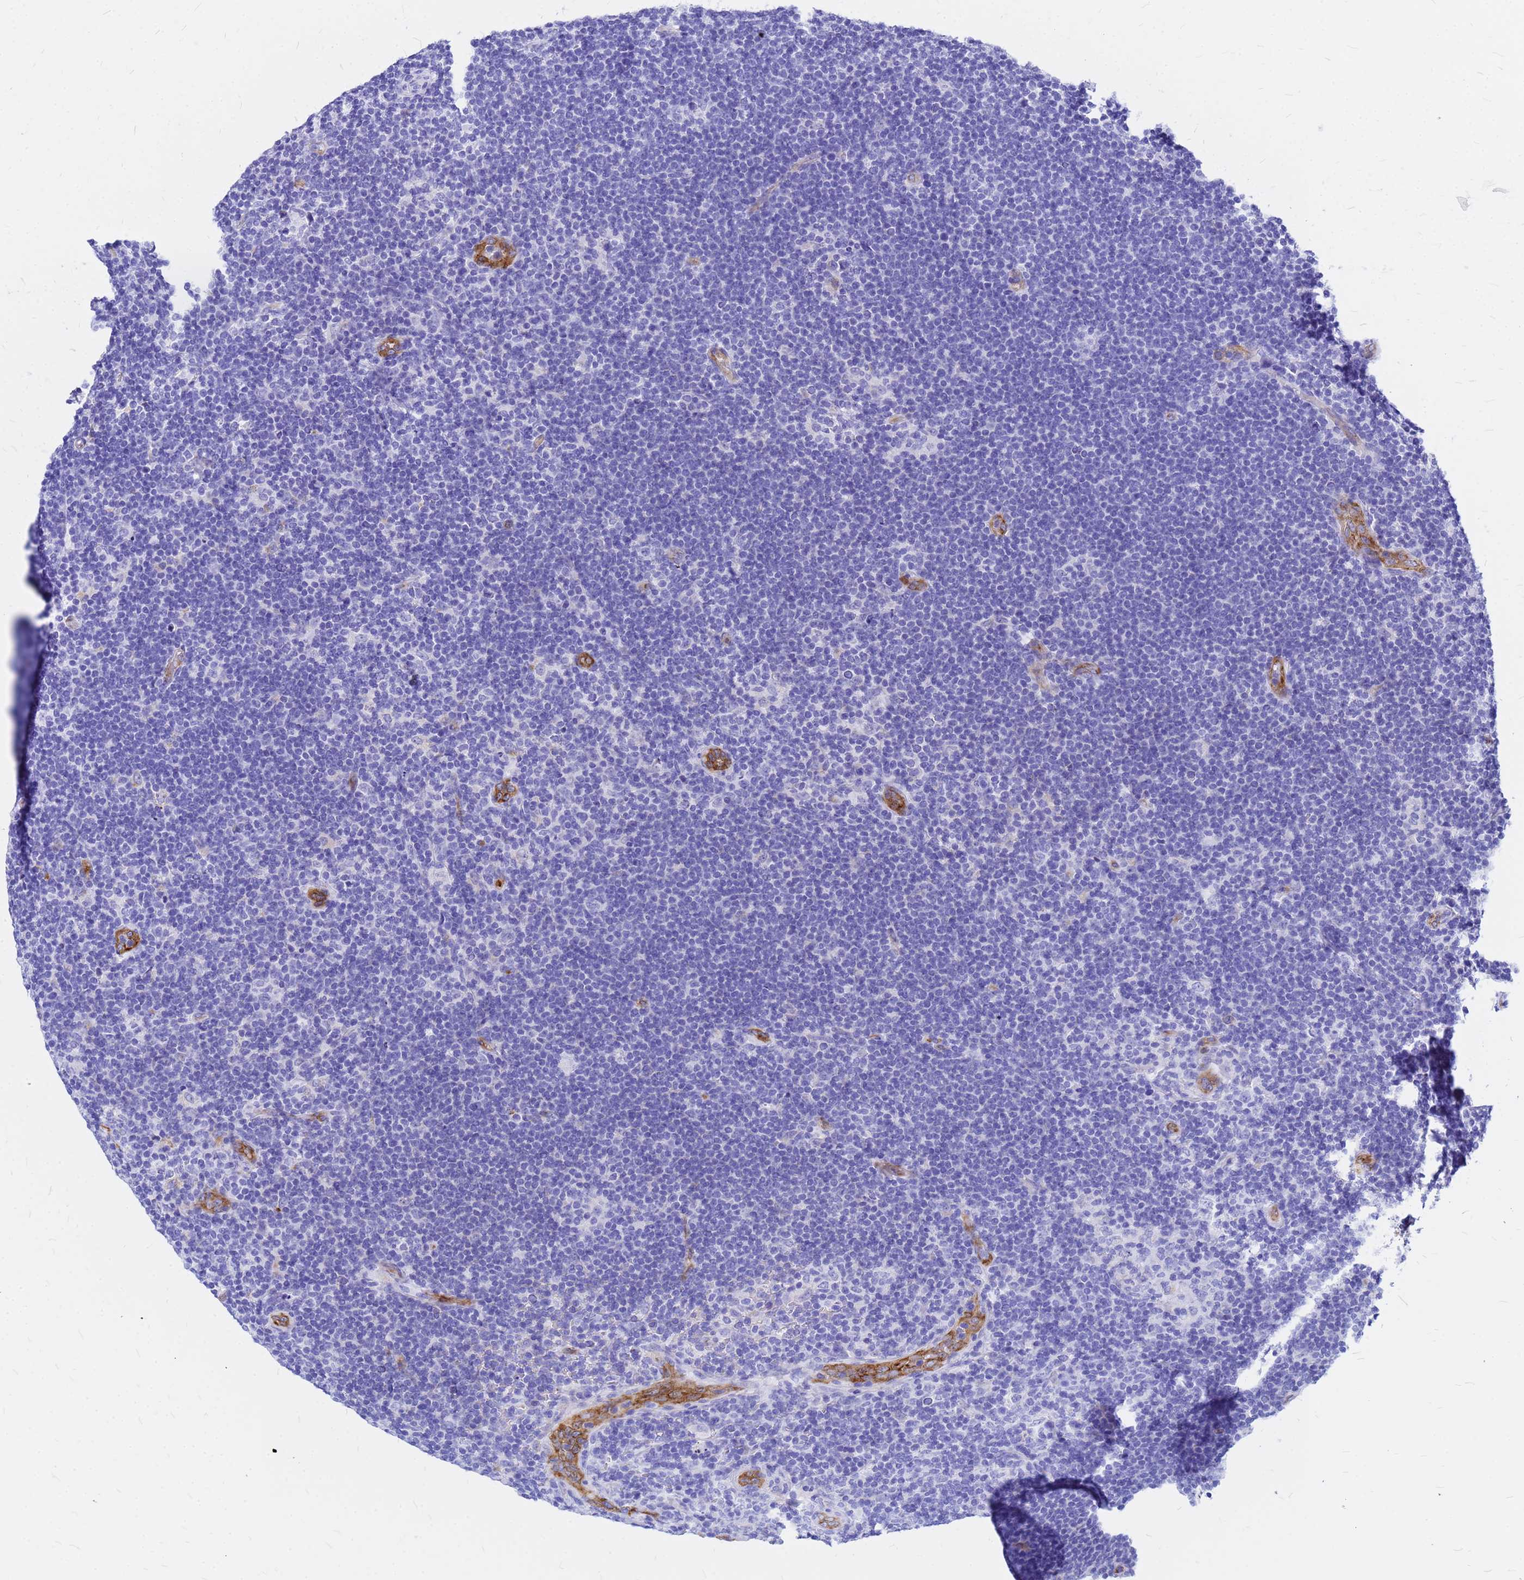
{"staining": {"intensity": "negative", "quantity": "none", "location": "none"}, "tissue": "lymphoma", "cell_type": "Tumor cells", "image_type": "cancer", "snomed": [{"axis": "morphology", "description": "Hodgkin's disease, NOS"}, {"axis": "topography", "description": "Lymph node"}], "caption": "Immunohistochemistry image of lymphoma stained for a protein (brown), which displays no staining in tumor cells. (Stains: DAB immunohistochemistry (IHC) with hematoxylin counter stain, Microscopy: brightfield microscopy at high magnification).", "gene": "NOSTRIN", "patient": {"sex": "female", "age": 57}}